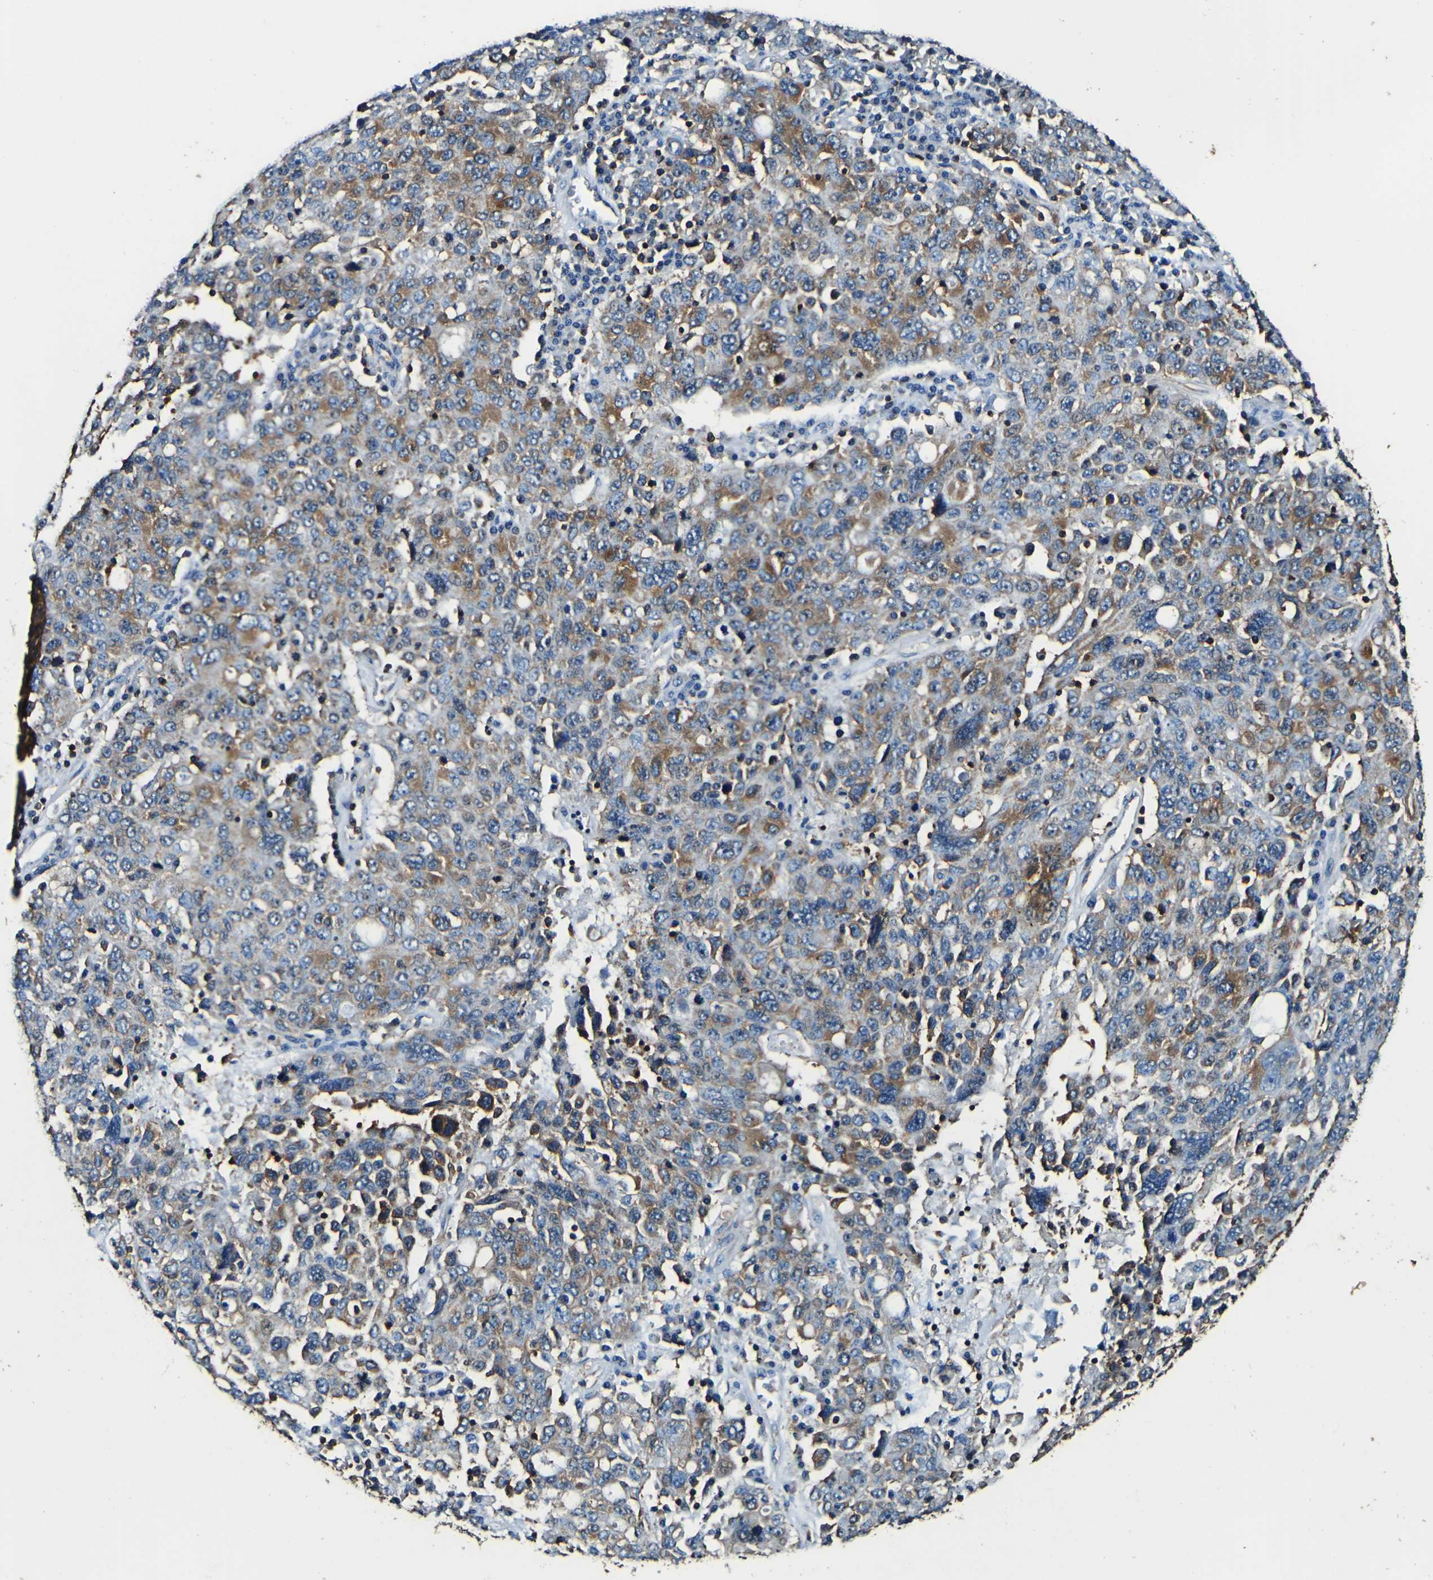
{"staining": {"intensity": "moderate", "quantity": ">75%", "location": "cytoplasmic/membranous"}, "tissue": "ovarian cancer", "cell_type": "Tumor cells", "image_type": "cancer", "snomed": [{"axis": "morphology", "description": "Carcinoma, endometroid"}, {"axis": "topography", "description": "Ovary"}], "caption": "Ovarian endometroid carcinoma tissue demonstrates moderate cytoplasmic/membranous staining in about >75% of tumor cells, visualized by immunohistochemistry. (DAB (3,3'-diaminobenzidine) = brown stain, brightfield microscopy at high magnification).", "gene": "RHOT2", "patient": {"sex": "female", "age": 62}}